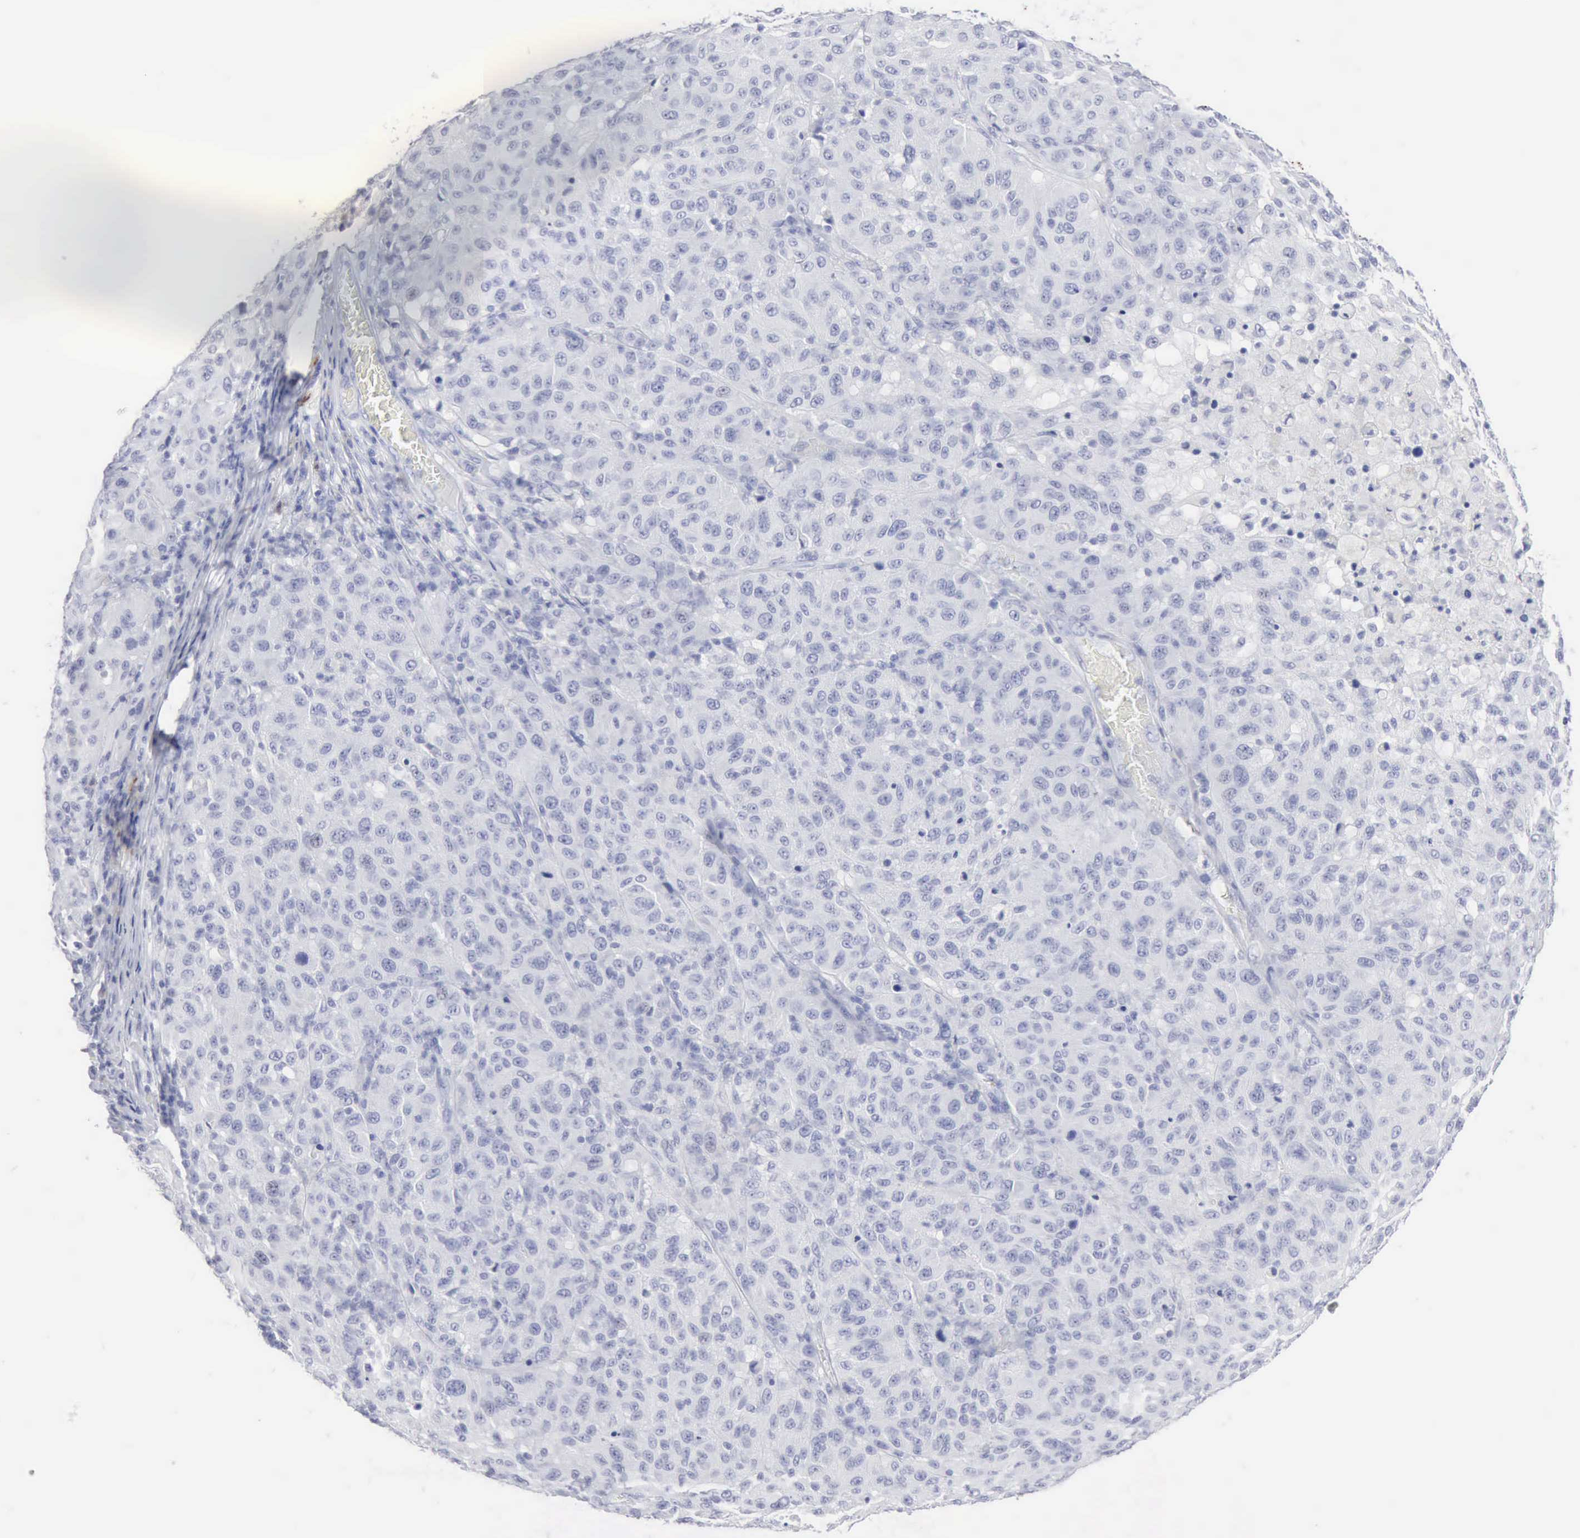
{"staining": {"intensity": "negative", "quantity": "none", "location": "none"}, "tissue": "melanoma", "cell_type": "Tumor cells", "image_type": "cancer", "snomed": [{"axis": "morphology", "description": "Malignant melanoma, NOS"}, {"axis": "topography", "description": "Skin"}], "caption": "Immunohistochemistry (IHC) of malignant melanoma shows no positivity in tumor cells.", "gene": "CMA1", "patient": {"sex": "female", "age": 77}}